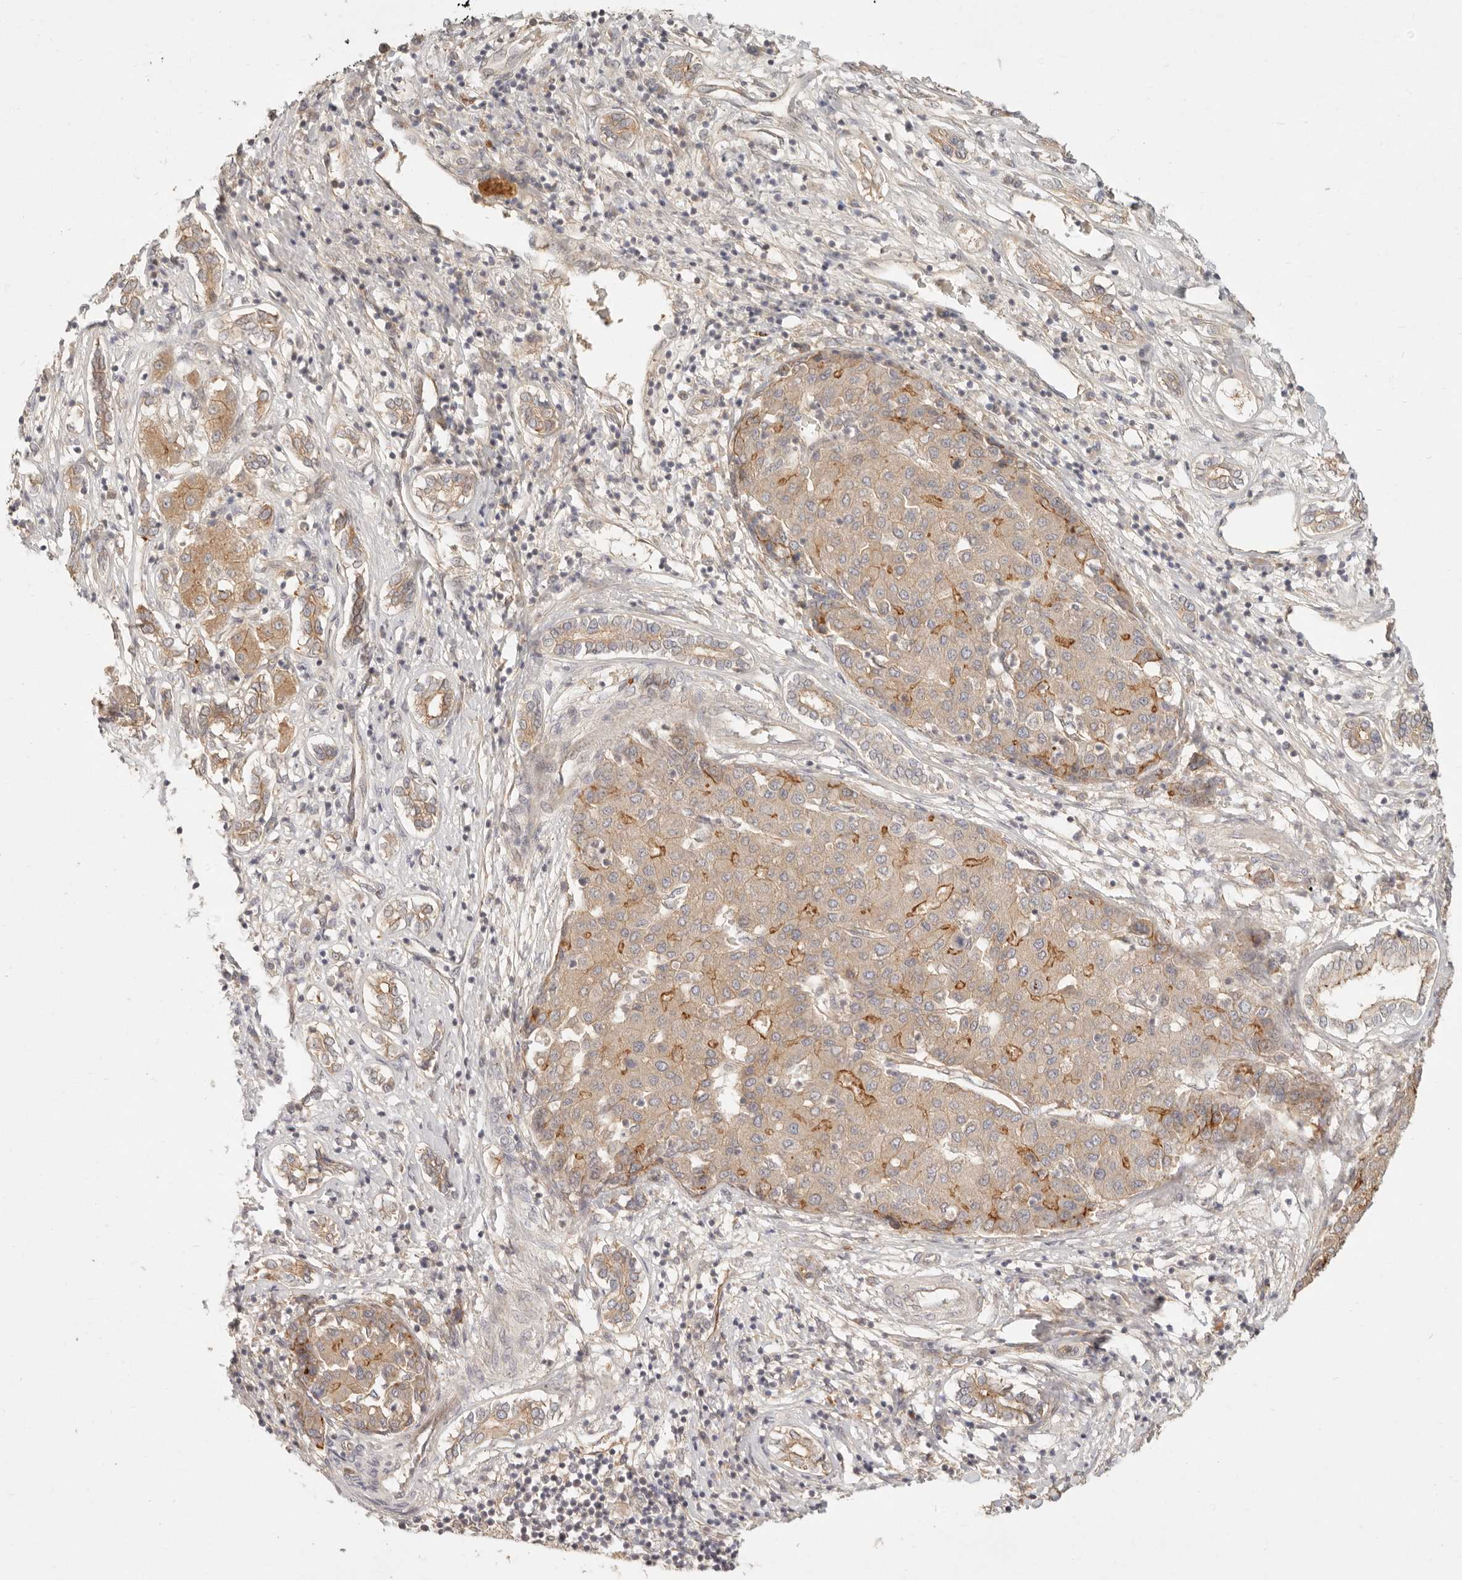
{"staining": {"intensity": "moderate", "quantity": "25%-75%", "location": "cytoplasmic/membranous"}, "tissue": "liver cancer", "cell_type": "Tumor cells", "image_type": "cancer", "snomed": [{"axis": "morphology", "description": "Carcinoma, Hepatocellular, NOS"}, {"axis": "topography", "description": "Liver"}], "caption": "There is medium levels of moderate cytoplasmic/membranous positivity in tumor cells of liver cancer (hepatocellular carcinoma), as demonstrated by immunohistochemical staining (brown color).", "gene": "PPP1R3B", "patient": {"sex": "male", "age": 65}}